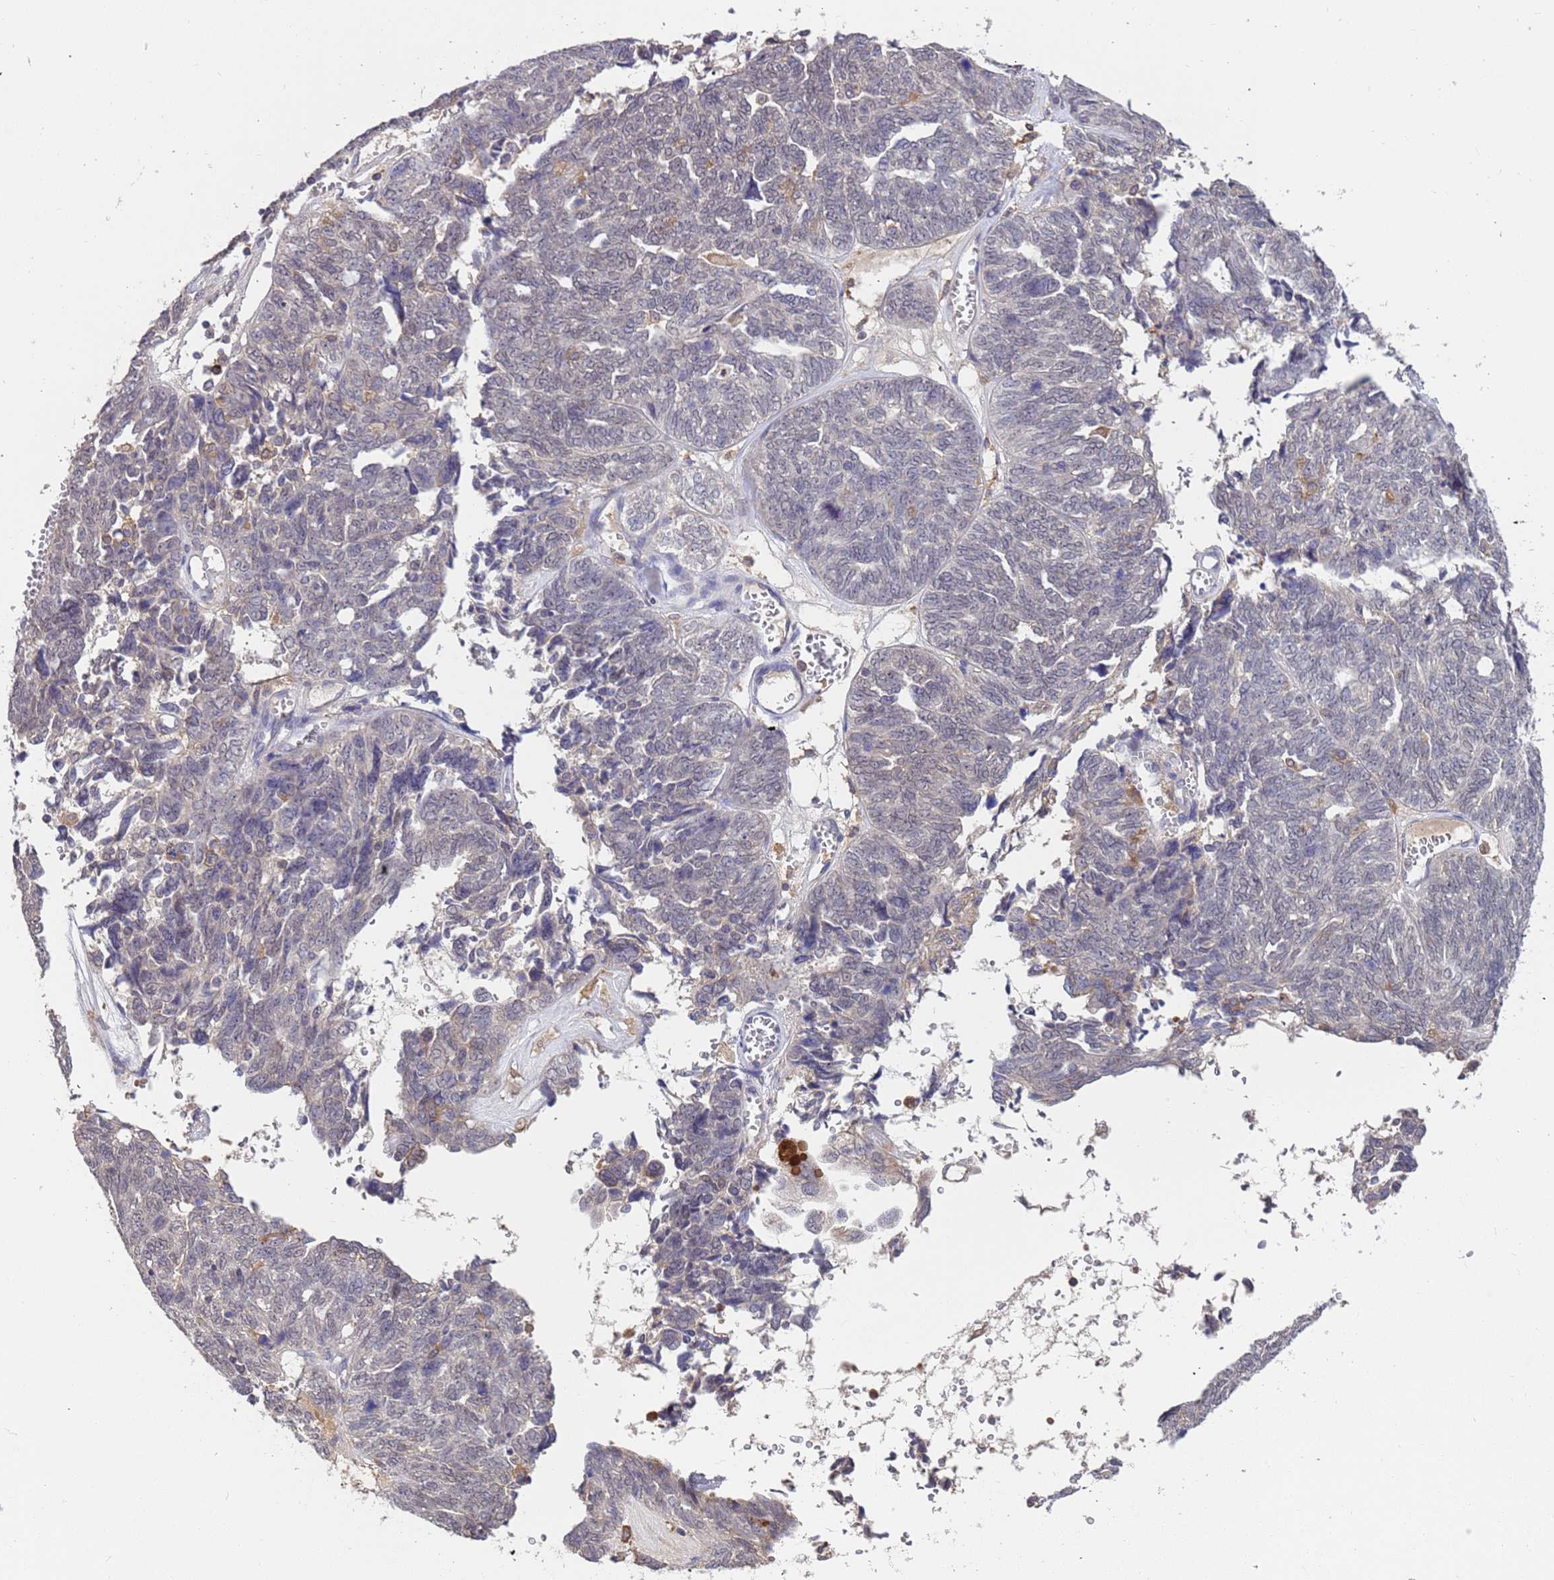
{"staining": {"intensity": "negative", "quantity": "none", "location": "none"}, "tissue": "ovarian cancer", "cell_type": "Tumor cells", "image_type": "cancer", "snomed": [{"axis": "morphology", "description": "Cystadenocarcinoma, serous, NOS"}, {"axis": "topography", "description": "Ovary"}], "caption": "DAB immunohistochemical staining of human ovarian serous cystadenocarcinoma reveals no significant expression in tumor cells.", "gene": "AMPD3", "patient": {"sex": "female", "age": 79}}